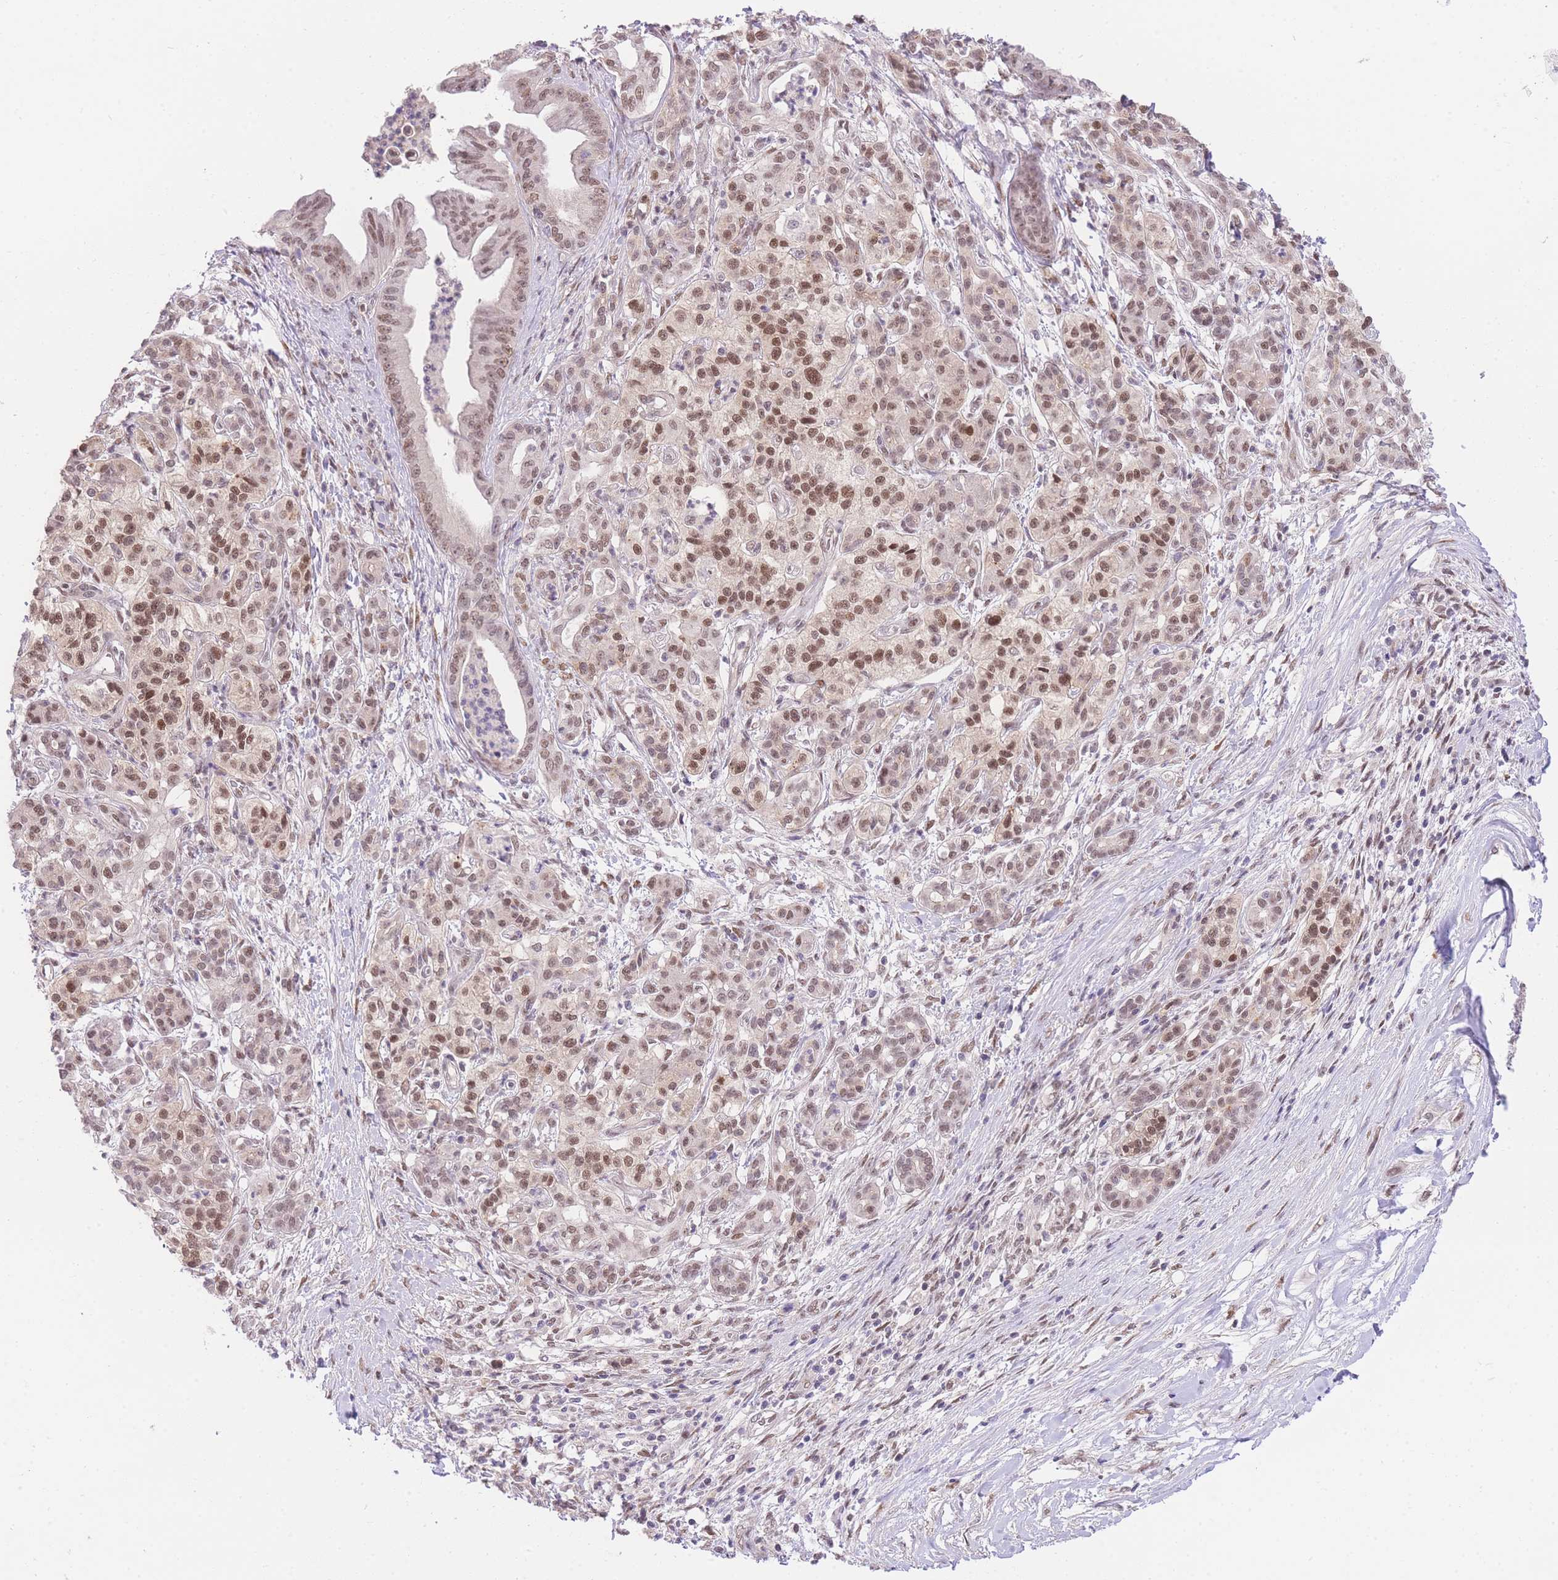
{"staining": {"intensity": "moderate", "quantity": ">75%", "location": "nuclear"}, "tissue": "pancreatic cancer", "cell_type": "Tumor cells", "image_type": "cancer", "snomed": [{"axis": "morphology", "description": "Adenocarcinoma, NOS"}, {"axis": "topography", "description": "Pancreas"}], "caption": "IHC (DAB) staining of pancreatic adenocarcinoma demonstrates moderate nuclear protein staining in approximately >75% of tumor cells.", "gene": "UBXN7", "patient": {"sex": "male", "age": 58}}